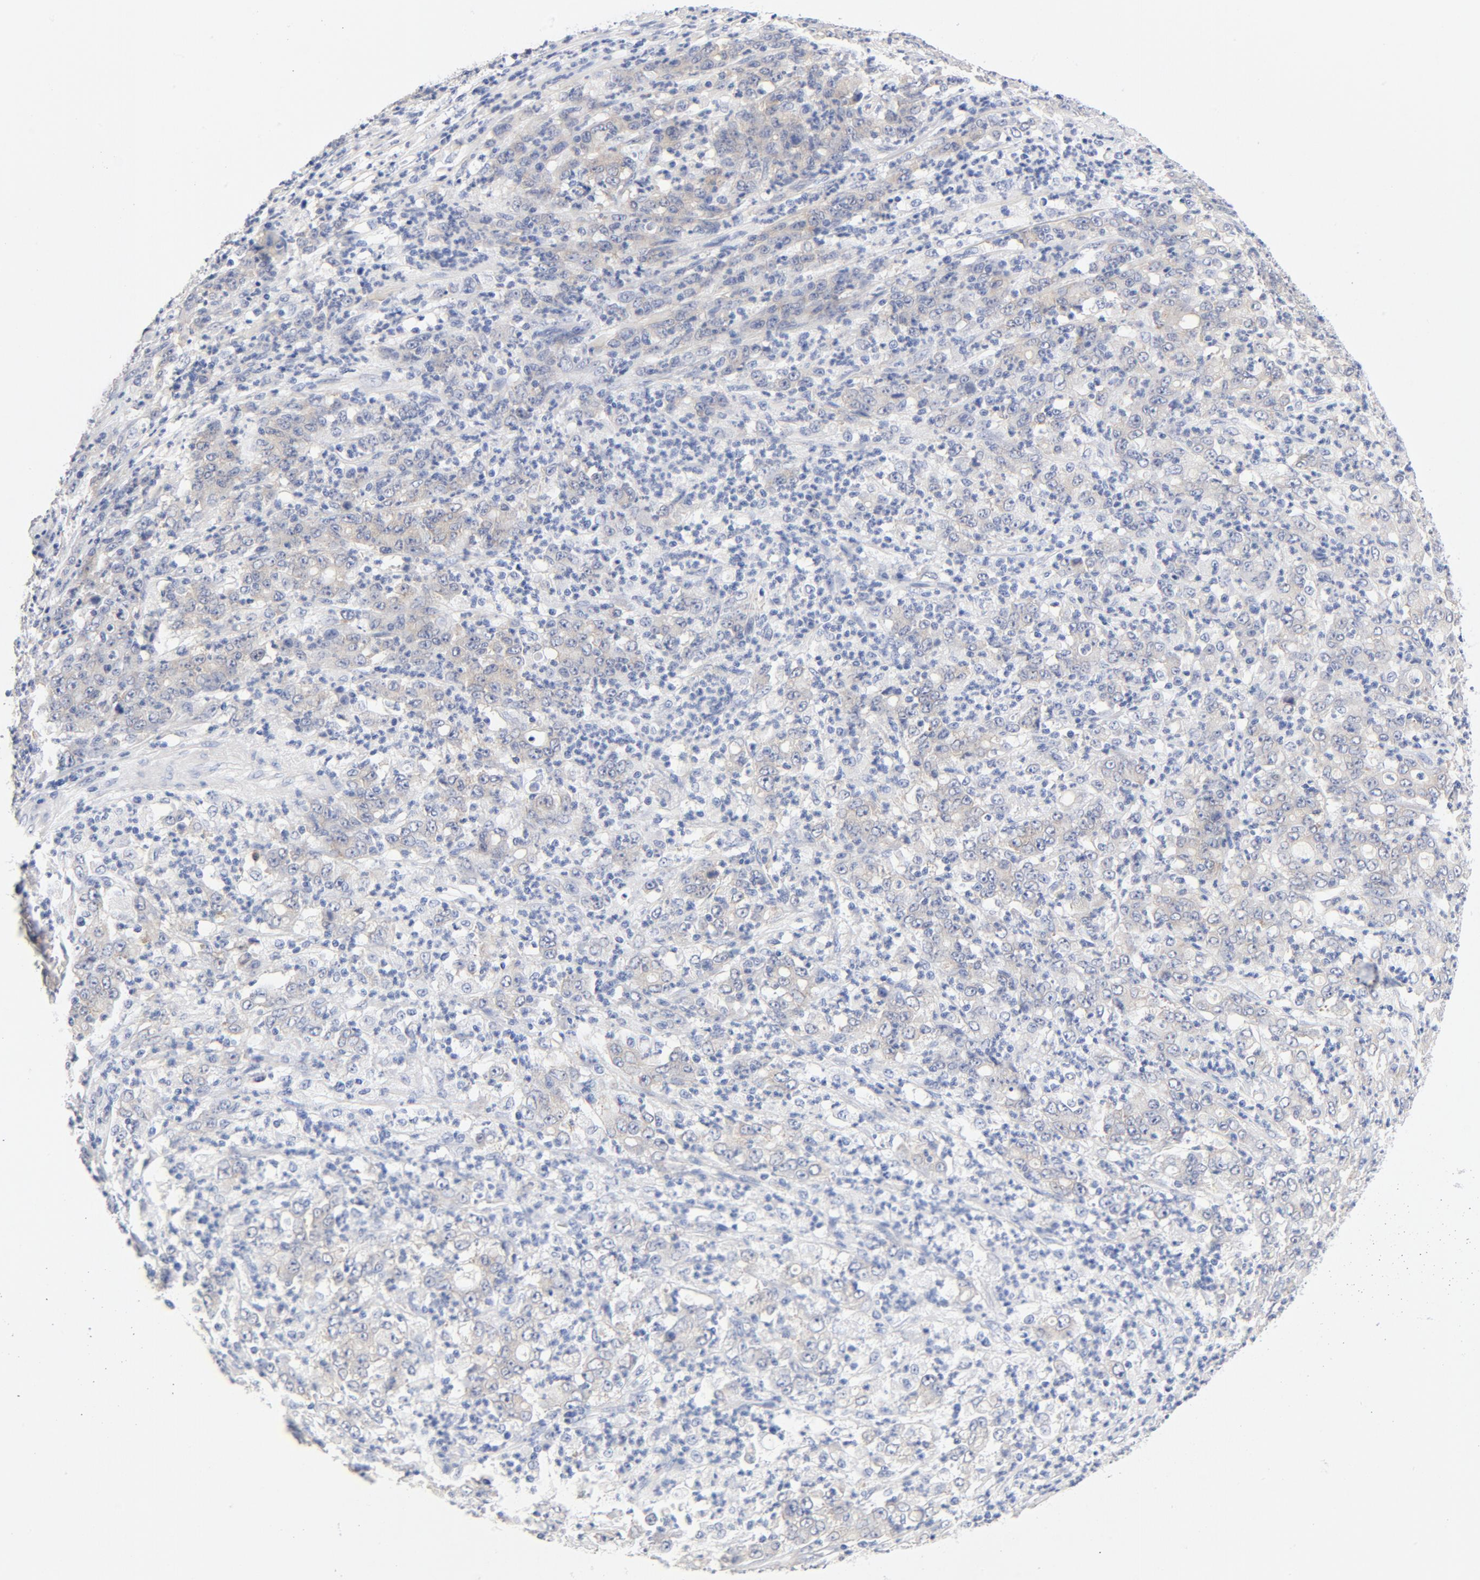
{"staining": {"intensity": "weak", "quantity": ">75%", "location": "cytoplasmic/membranous"}, "tissue": "stomach cancer", "cell_type": "Tumor cells", "image_type": "cancer", "snomed": [{"axis": "morphology", "description": "Adenocarcinoma, NOS"}, {"axis": "topography", "description": "Stomach, lower"}], "caption": "This is a micrograph of IHC staining of stomach adenocarcinoma, which shows weak positivity in the cytoplasmic/membranous of tumor cells.", "gene": "HOMER1", "patient": {"sex": "female", "age": 71}}